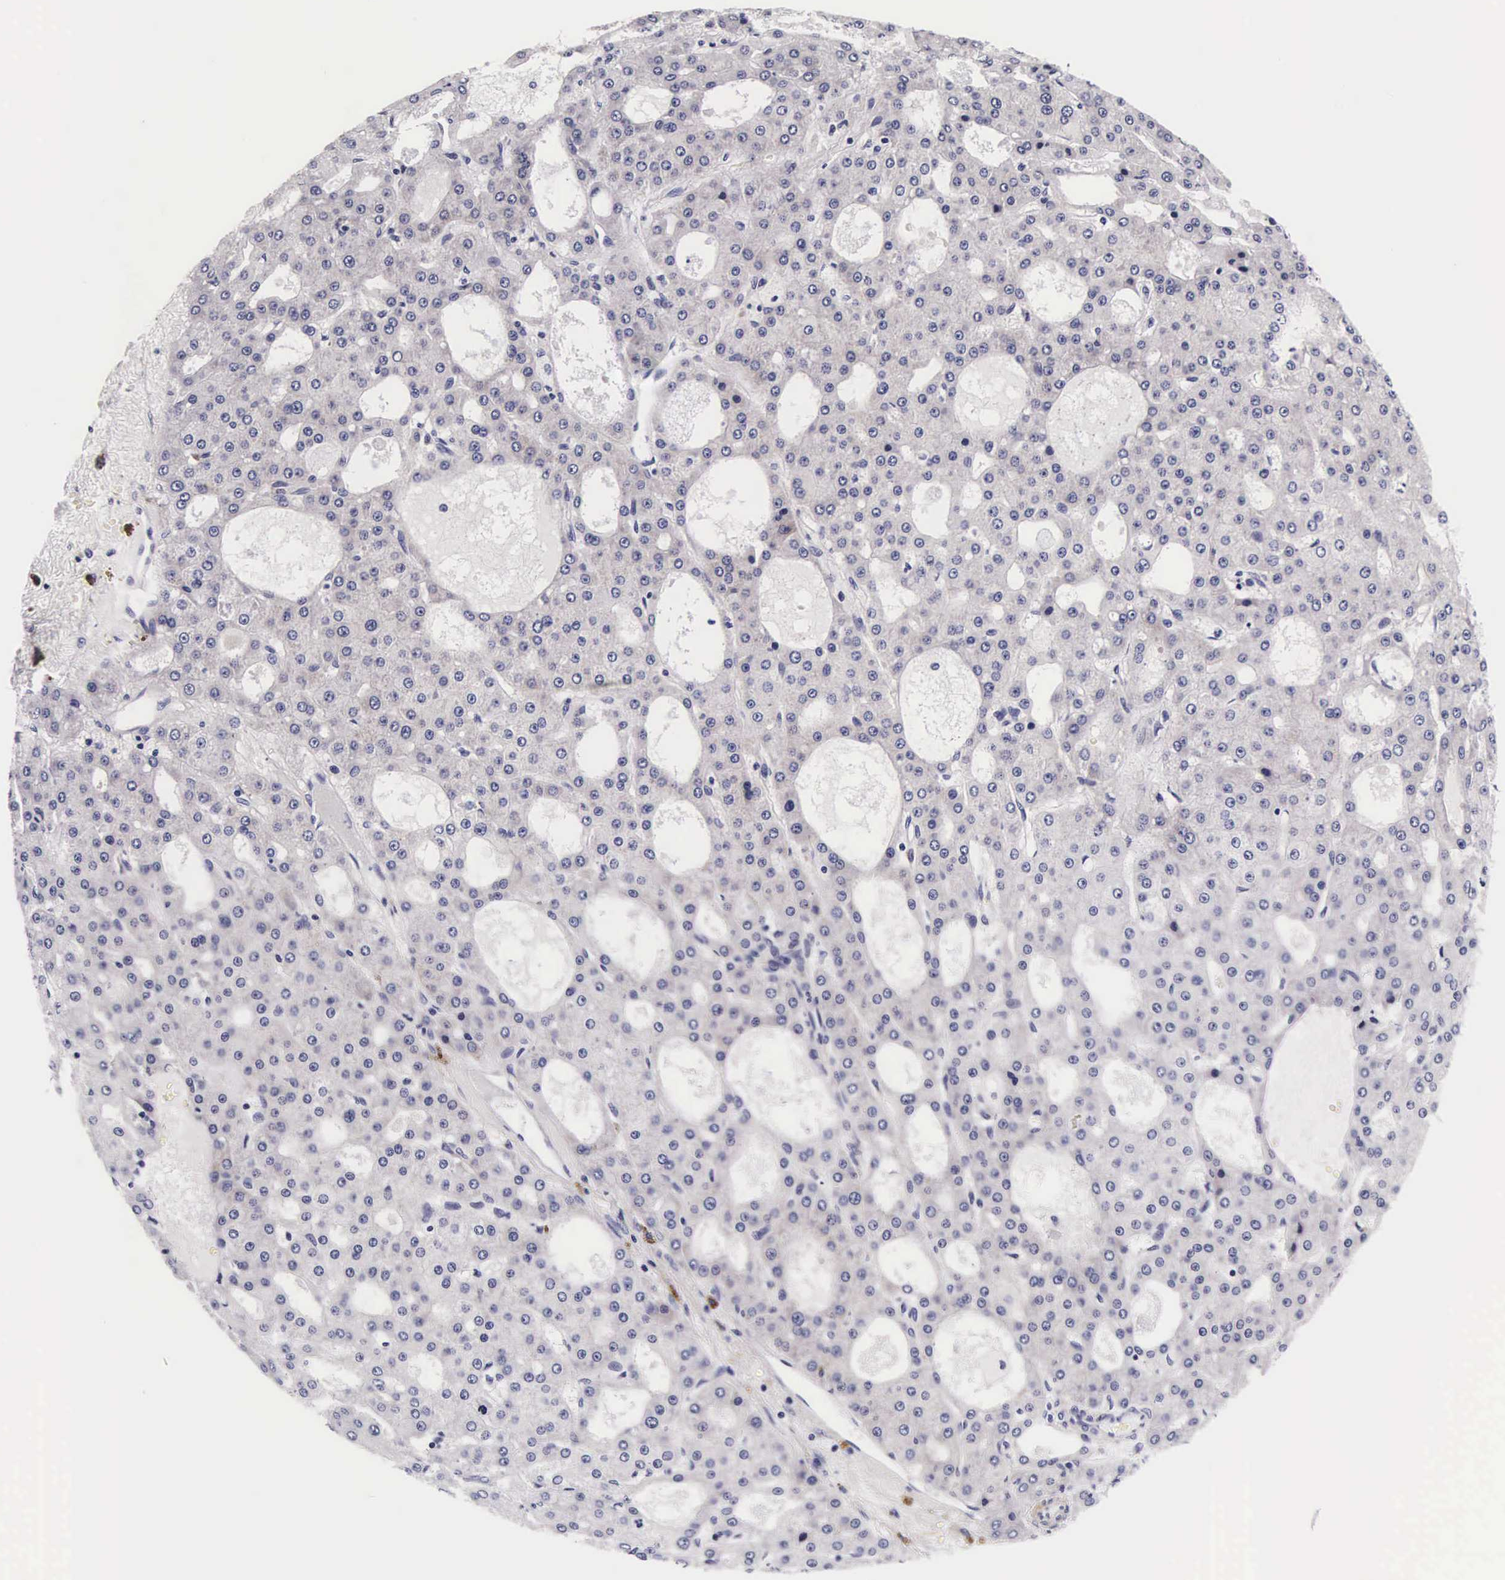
{"staining": {"intensity": "negative", "quantity": "none", "location": "none"}, "tissue": "liver cancer", "cell_type": "Tumor cells", "image_type": "cancer", "snomed": [{"axis": "morphology", "description": "Carcinoma, Hepatocellular, NOS"}, {"axis": "topography", "description": "Liver"}], "caption": "This is a micrograph of immunohistochemistry staining of liver cancer, which shows no staining in tumor cells.", "gene": "UPRT", "patient": {"sex": "male", "age": 47}}